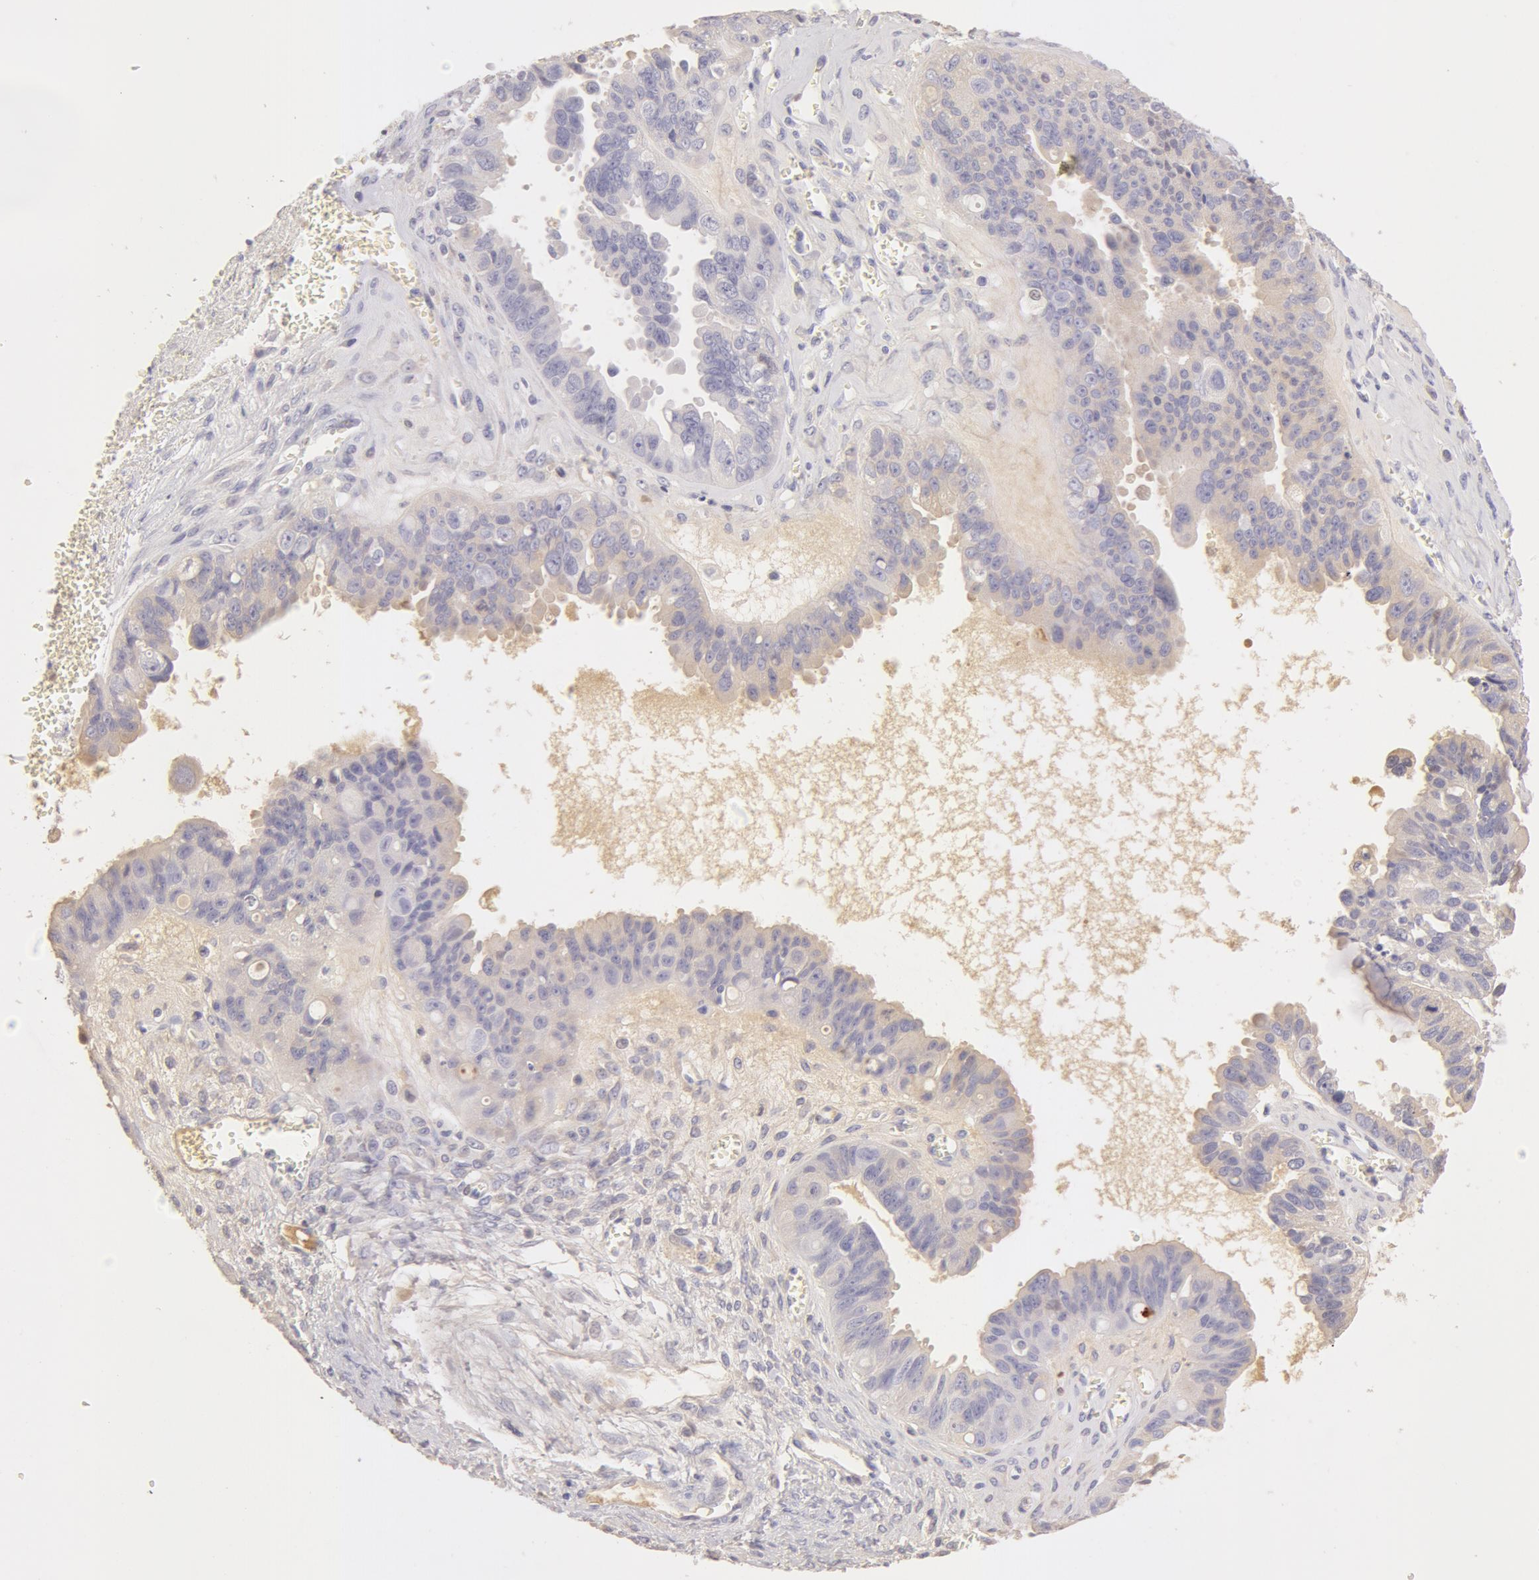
{"staining": {"intensity": "negative", "quantity": "none", "location": "none"}, "tissue": "ovarian cancer", "cell_type": "Tumor cells", "image_type": "cancer", "snomed": [{"axis": "morphology", "description": "Carcinoma, endometroid"}, {"axis": "topography", "description": "Ovary"}], "caption": "An image of ovarian endometroid carcinoma stained for a protein displays no brown staining in tumor cells. (DAB IHC, high magnification).", "gene": "AHSG", "patient": {"sex": "female", "age": 85}}